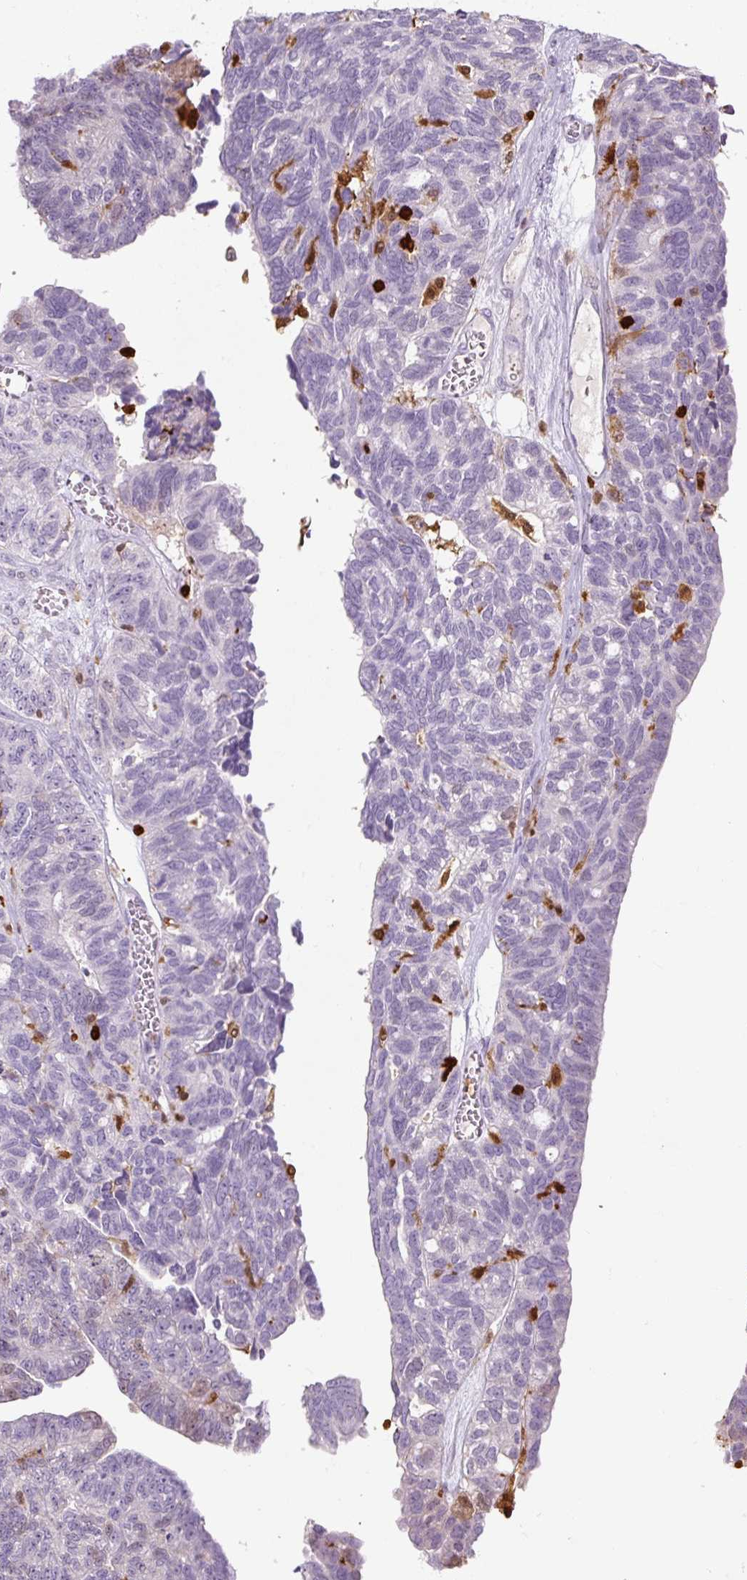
{"staining": {"intensity": "moderate", "quantity": "<25%", "location": "cytoplasmic/membranous,nuclear"}, "tissue": "ovarian cancer", "cell_type": "Tumor cells", "image_type": "cancer", "snomed": [{"axis": "morphology", "description": "Cystadenocarcinoma, serous, NOS"}, {"axis": "topography", "description": "Ovary"}], "caption": "Brown immunohistochemical staining in ovarian cancer displays moderate cytoplasmic/membranous and nuclear expression in about <25% of tumor cells.", "gene": "S100A4", "patient": {"sex": "female", "age": 79}}